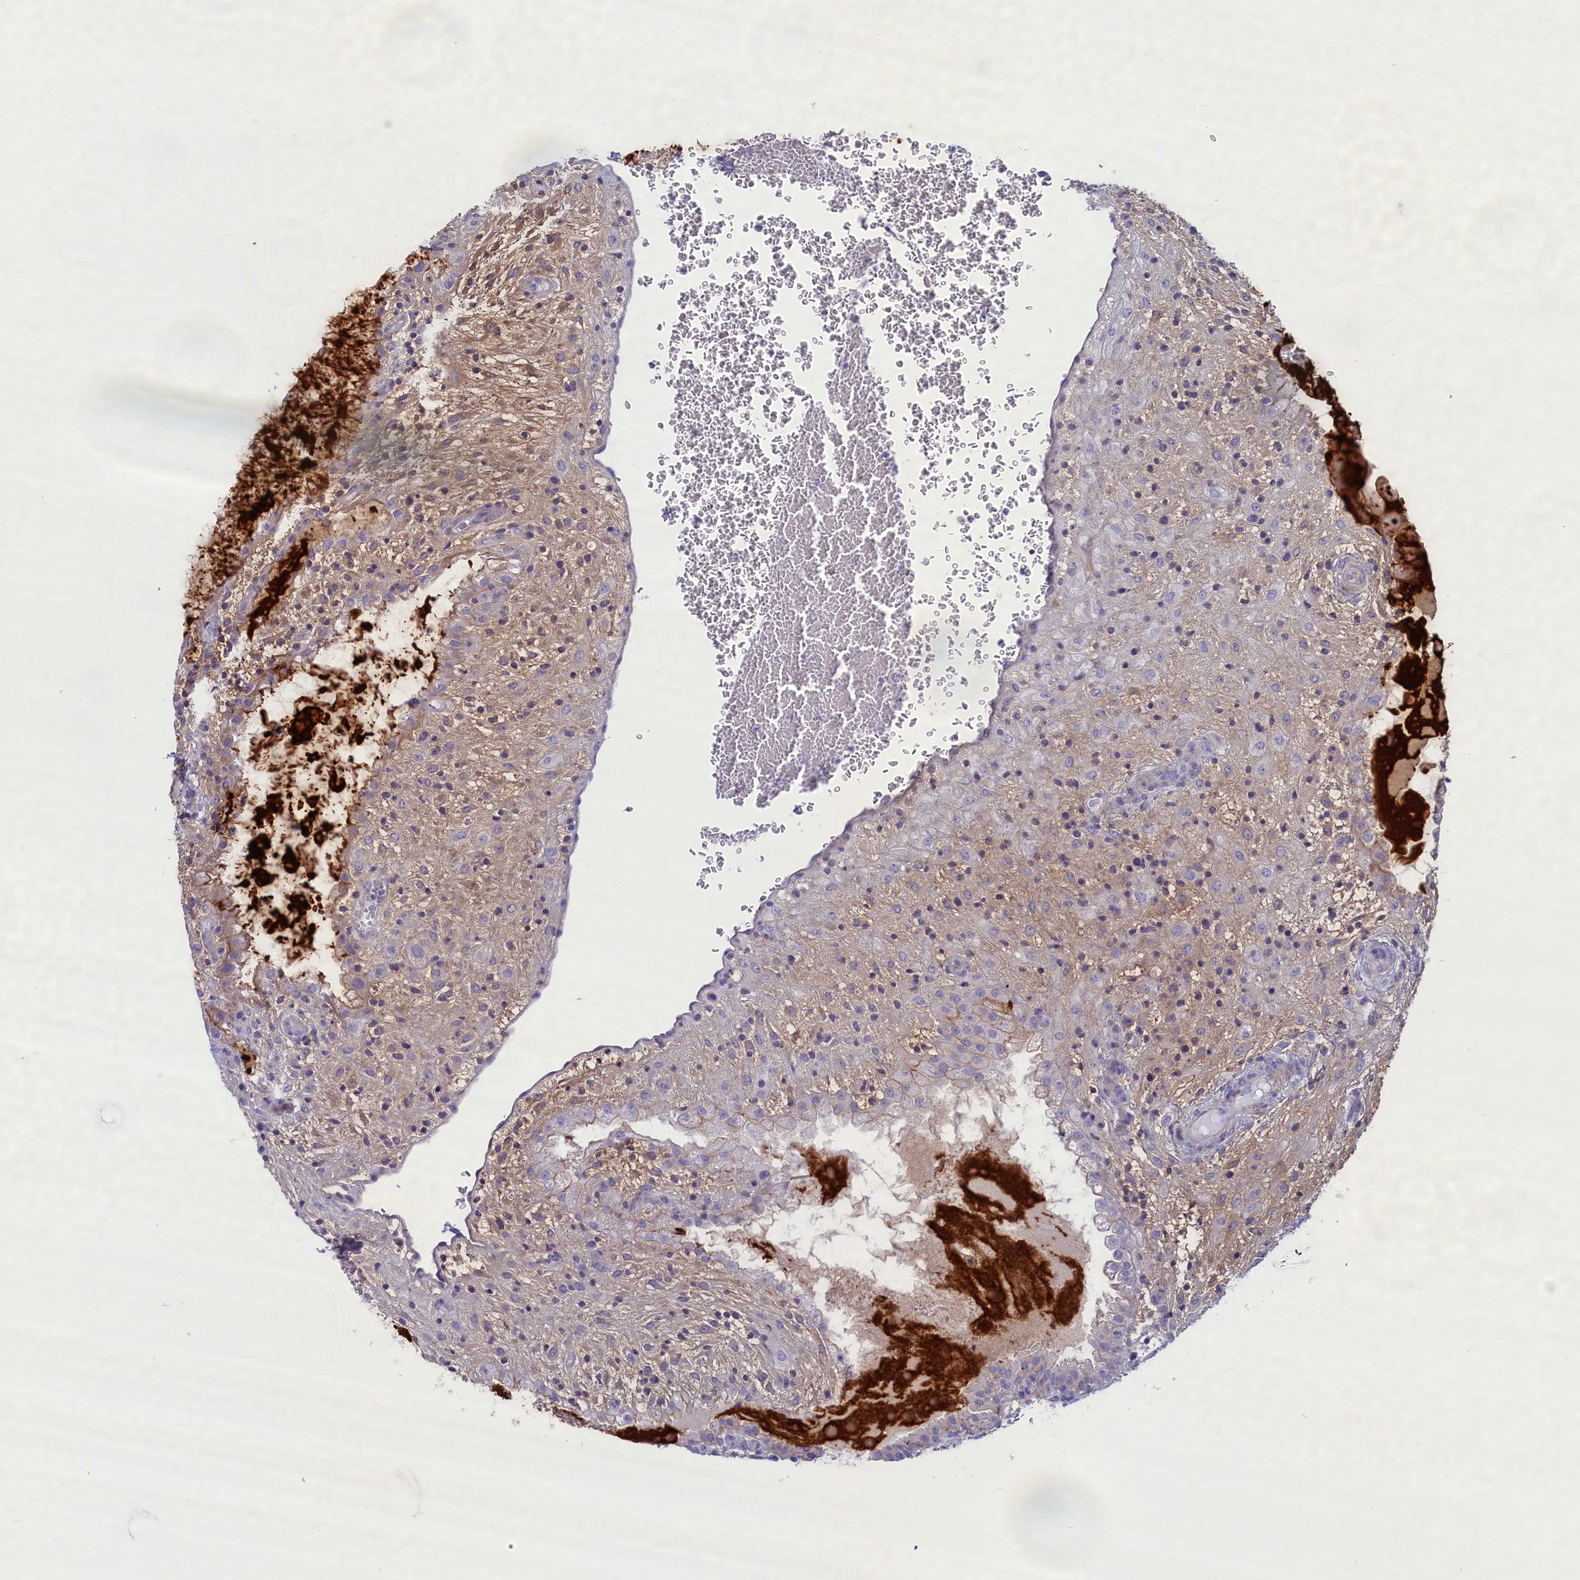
{"staining": {"intensity": "moderate", "quantity": "<25%", "location": "cytoplasmic/membranous"}, "tissue": "placenta", "cell_type": "Decidual cells", "image_type": "normal", "snomed": [{"axis": "morphology", "description": "Normal tissue, NOS"}, {"axis": "topography", "description": "Placenta"}], "caption": "Protein staining shows moderate cytoplasmic/membranous staining in approximately <25% of decidual cells in normal placenta.", "gene": "MPV17L2", "patient": {"sex": "female", "age": 35}}